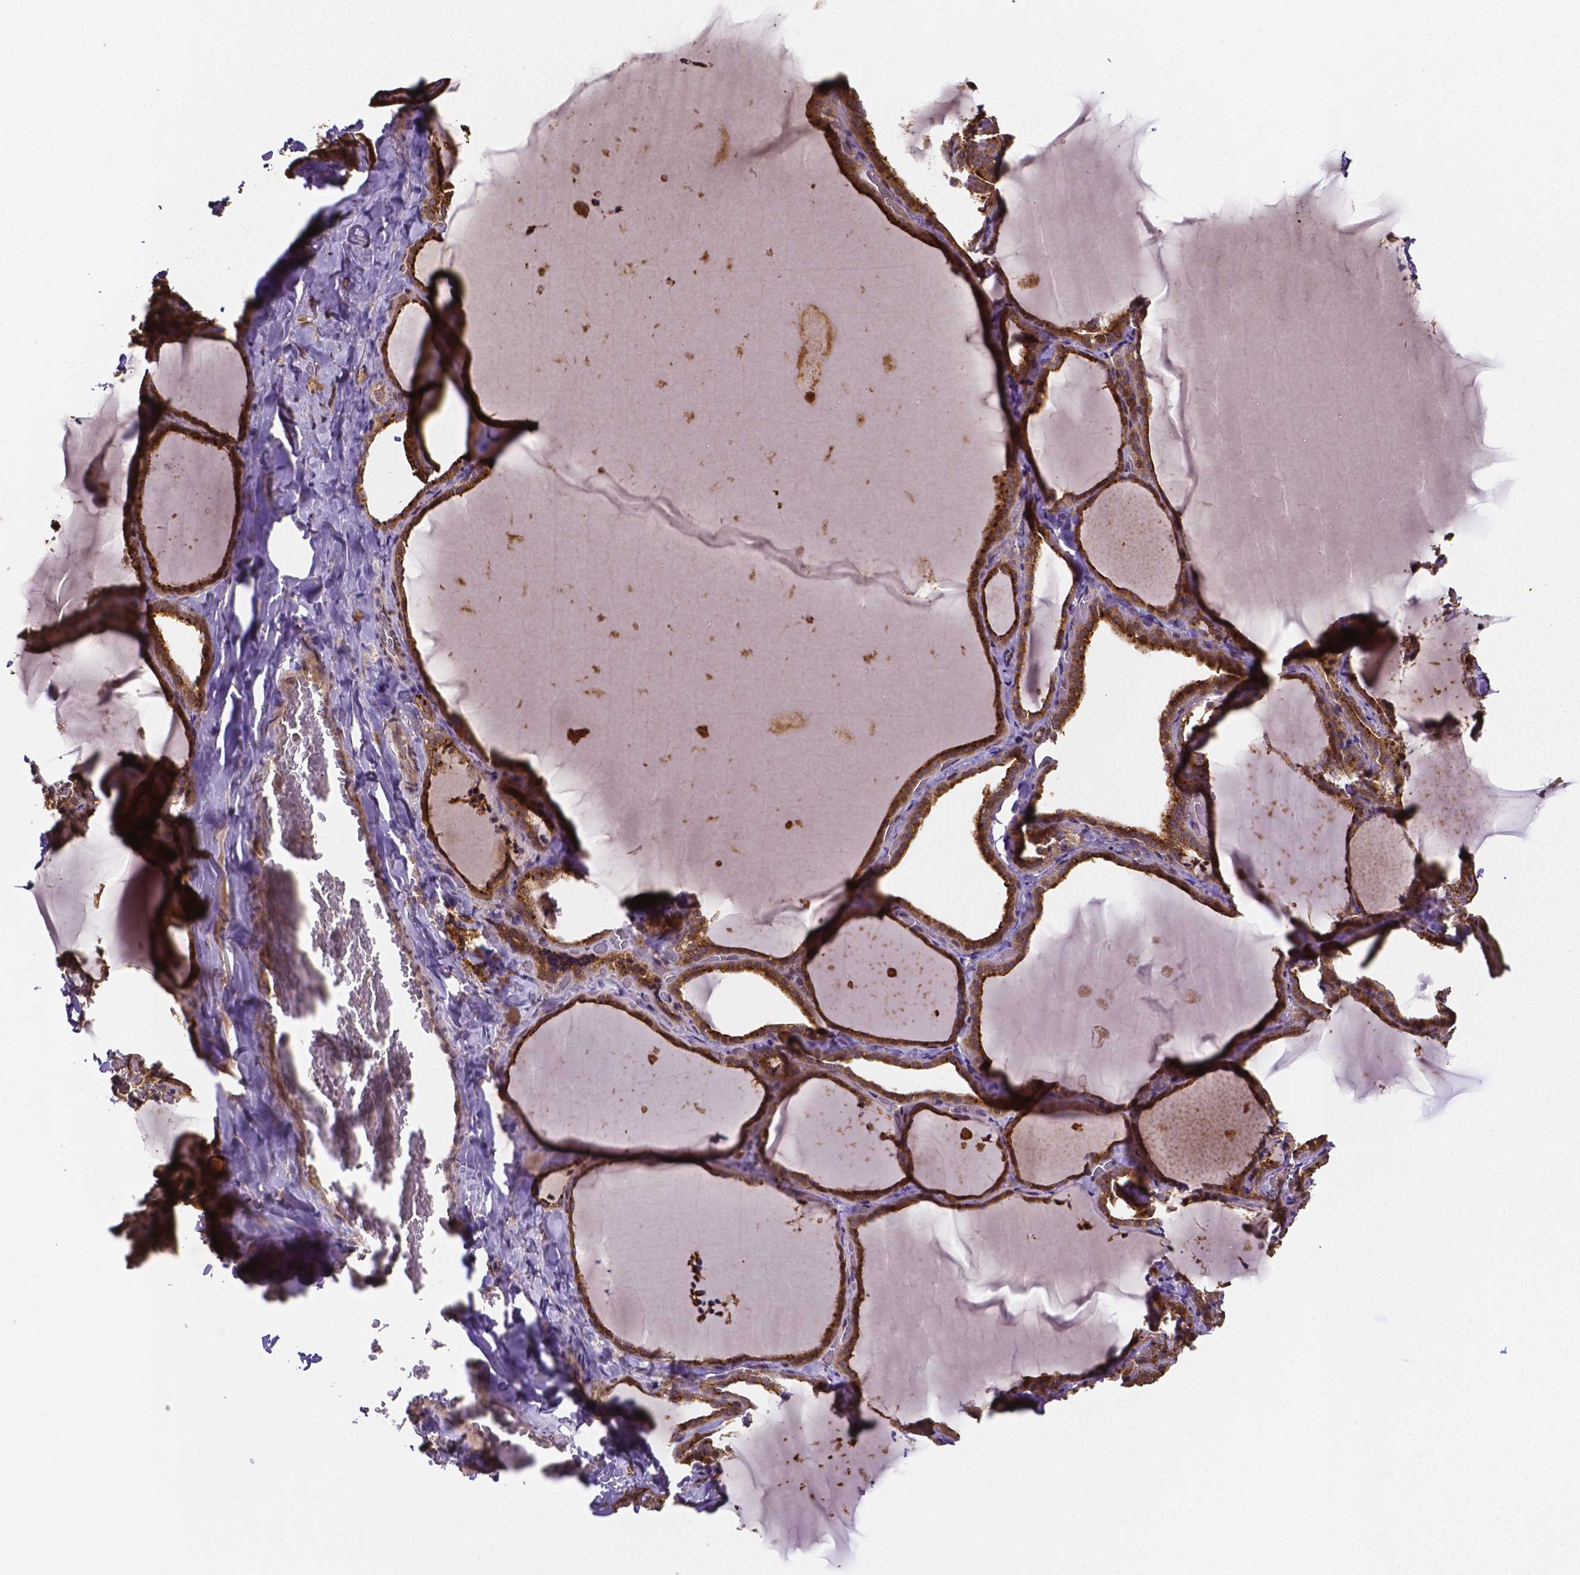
{"staining": {"intensity": "moderate", "quantity": ">75%", "location": "cytoplasmic/membranous"}, "tissue": "thyroid gland", "cell_type": "Glandular cells", "image_type": "normal", "snomed": [{"axis": "morphology", "description": "Normal tissue, NOS"}, {"axis": "topography", "description": "Thyroid gland"}], "caption": "A brown stain highlights moderate cytoplasmic/membranous expression of a protein in glandular cells of benign thyroid gland.", "gene": "RNF123", "patient": {"sex": "female", "age": 22}}